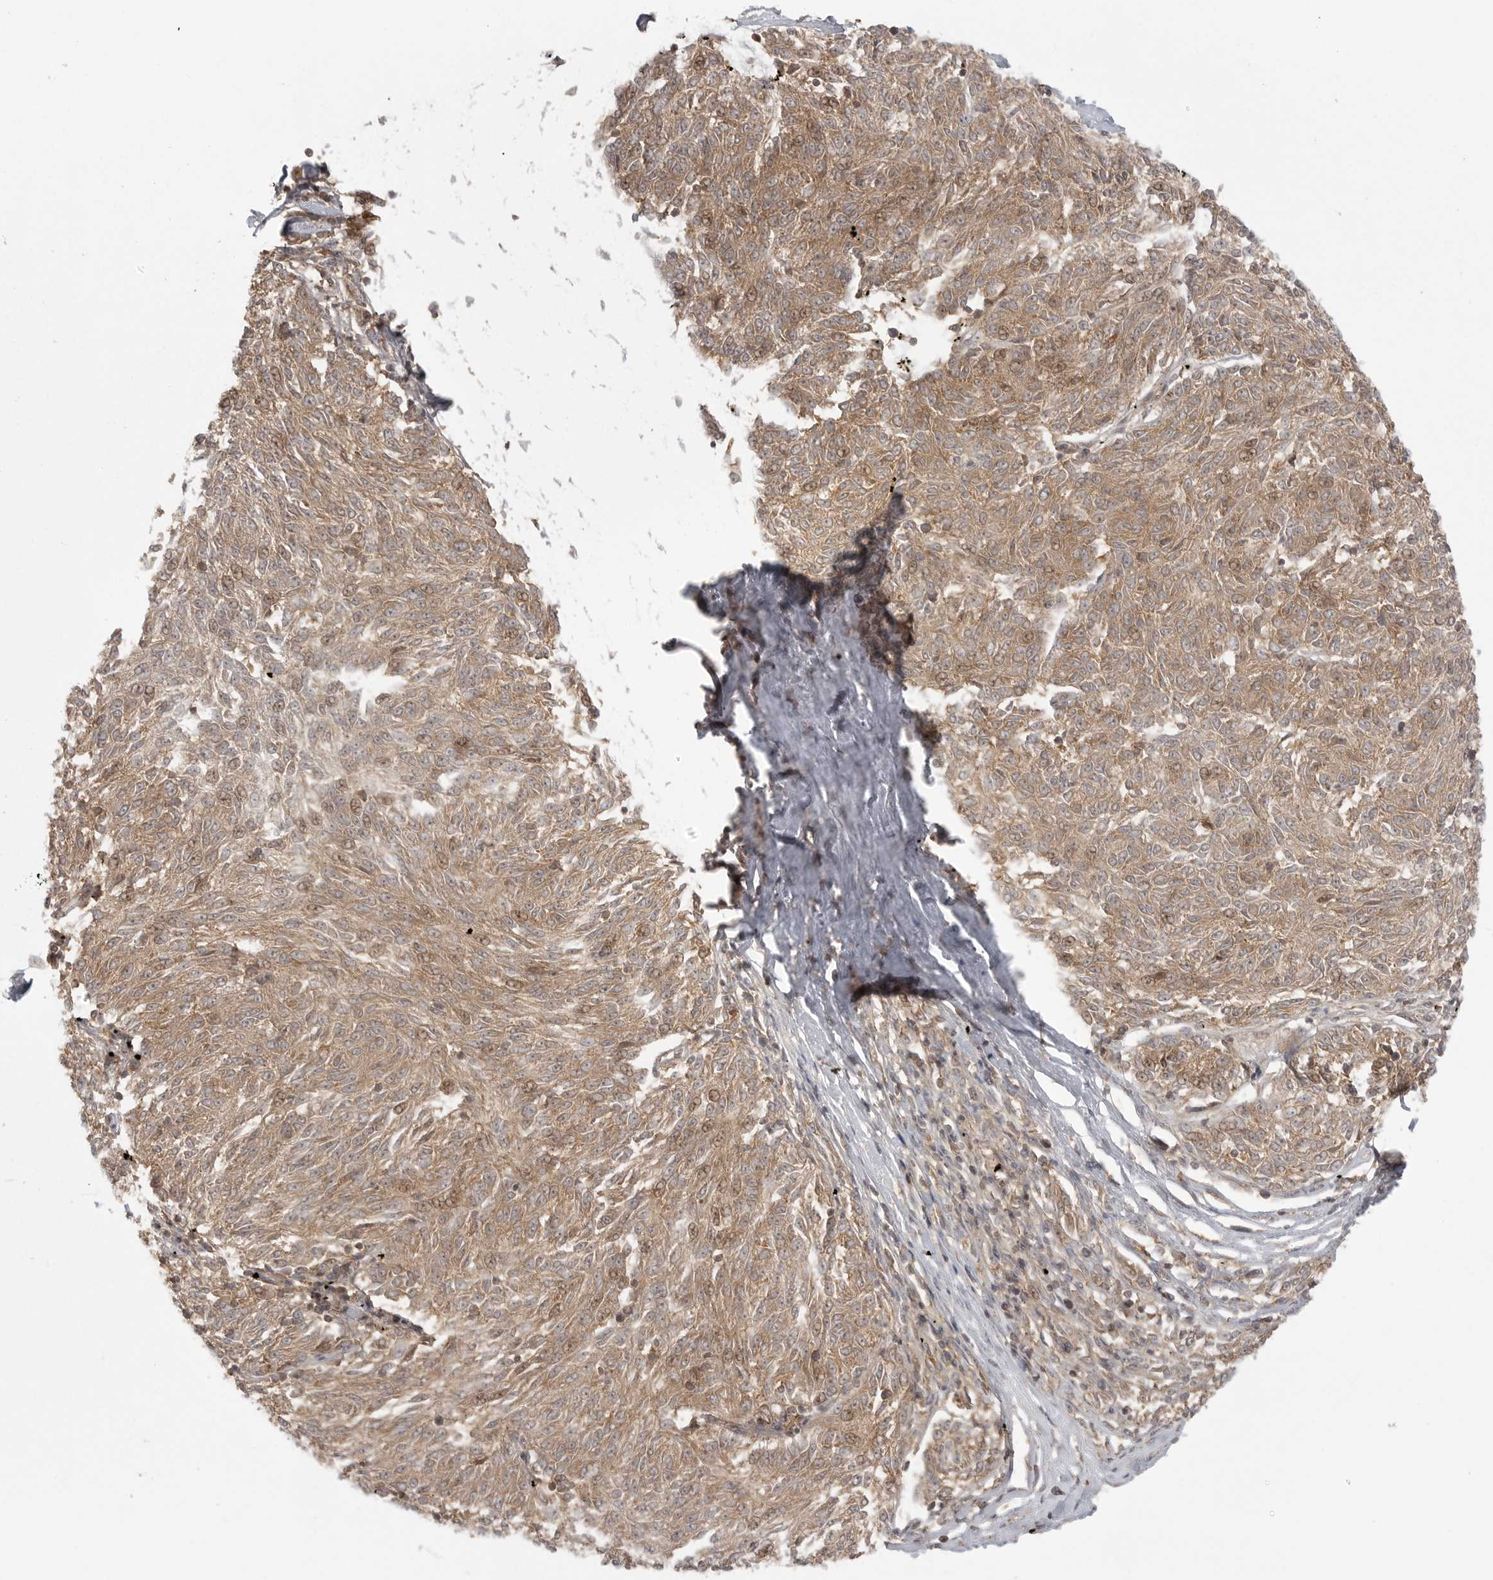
{"staining": {"intensity": "moderate", "quantity": ">75%", "location": "cytoplasmic/membranous"}, "tissue": "melanoma", "cell_type": "Tumor cells", "image_type": "cancer", "snomed": [{"axis": "morphology", "description": "Malignant melanoma, NOS"}, {"axis": "topography", "description": "Skin"}], "caption": "Human malignant melanoma stained with a brown dye demonstrates moderate cytoplasmic/membranous positive positivity in approximately >75% of tumor cells.", "gene": "FAT3", "patient": {"sex": "female", "age": 72}}